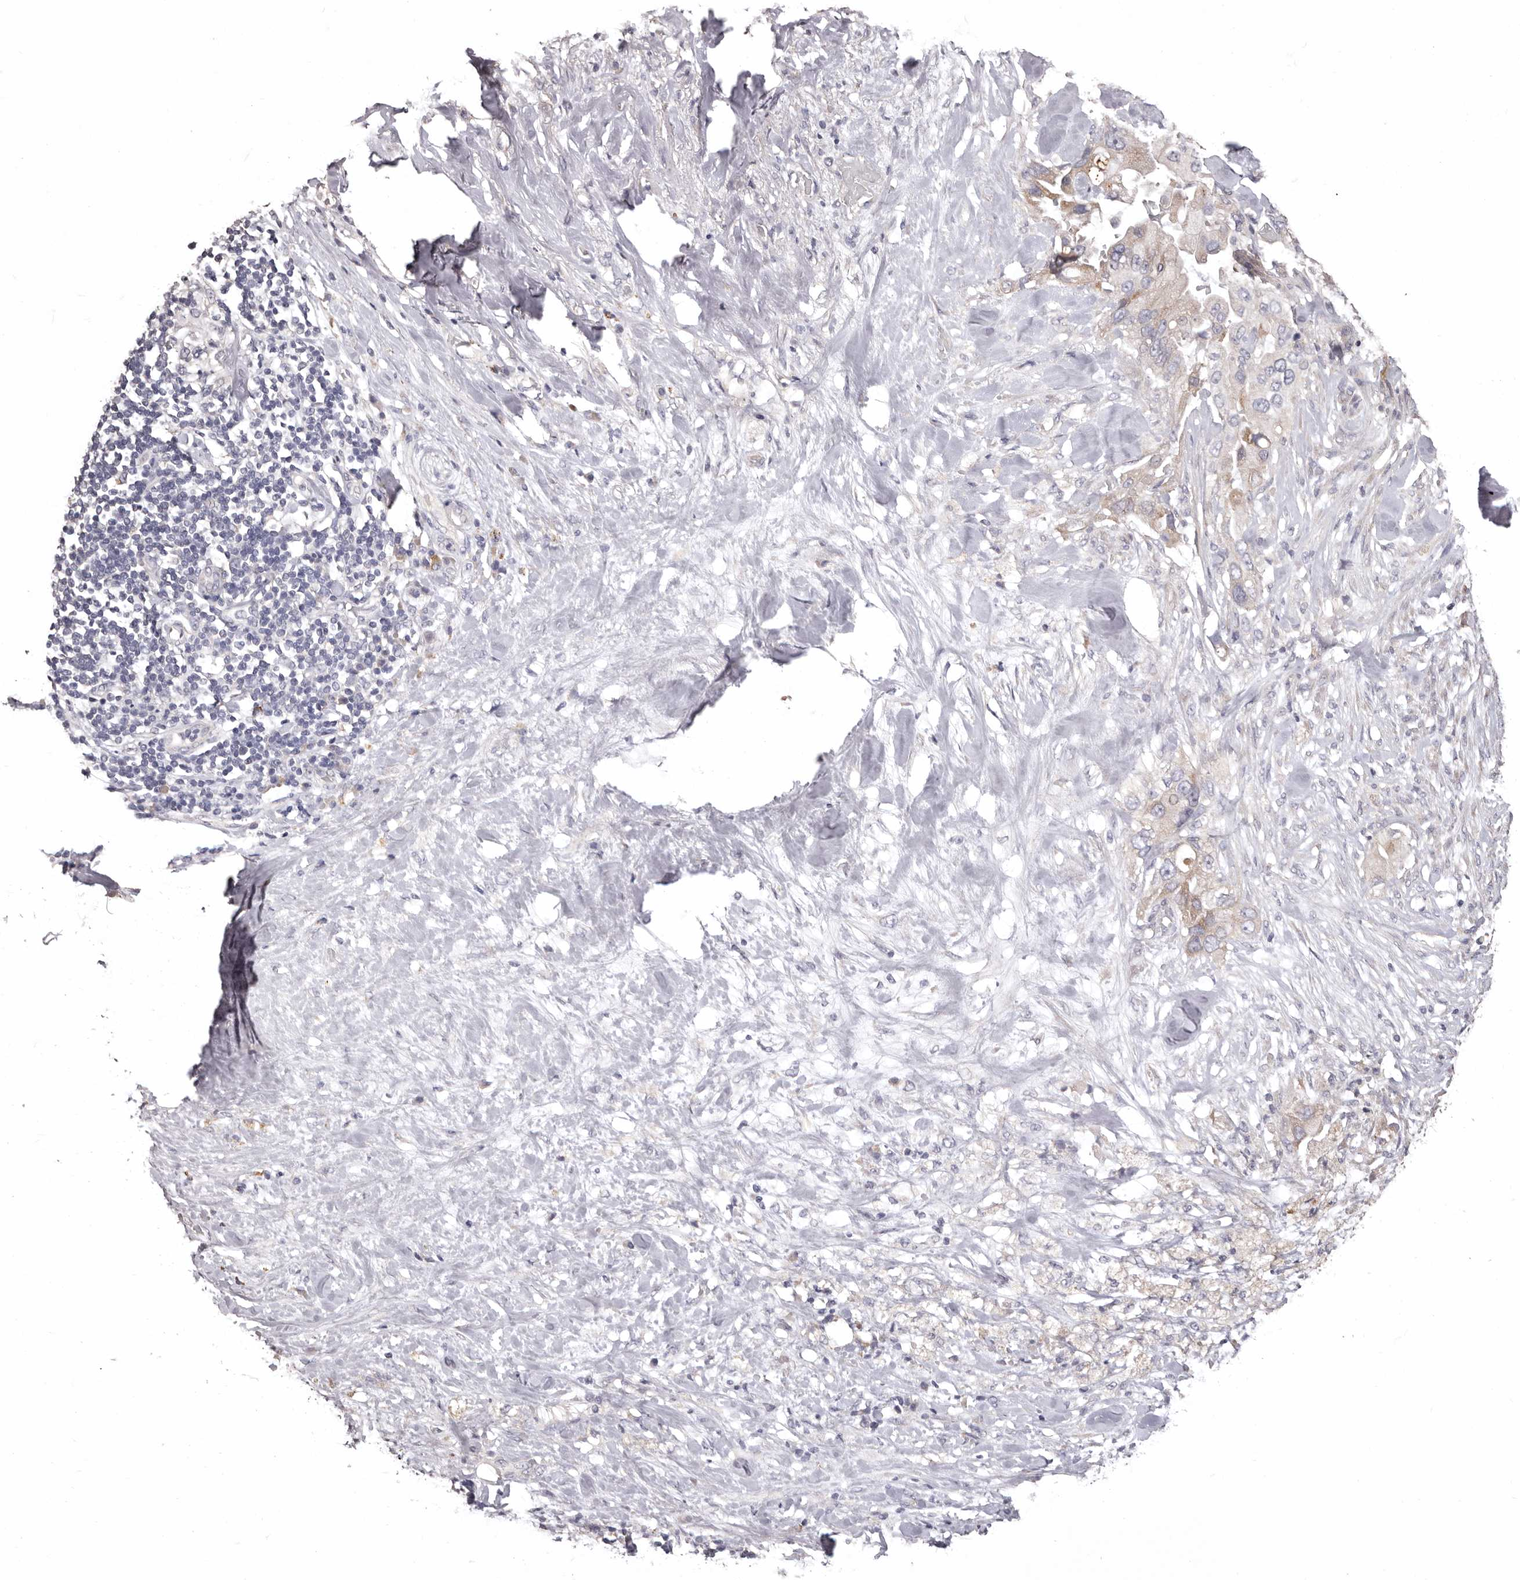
{"staining": {"intensity": "weak", "quantity": "25%-75%", "location": "cytoplasmic/membranous"}, "tissue": "pancreatic cancer", "cell_type": "Tumor cells", "image_type": "cancer", "snomed": [{"axis": "morphology", "description": "Inflammation, NOS"}, {"axis": "morphology", "description": "Adenocarcinoma, NOS"}, {"axis": "topography", "description": "Pancreas"}], "caption": "Protein staining demonstrates weak cytoplasmic/membranous expression in about 25%-75% of tumor cells in adenocarcinoma (pancreatic). The staining was performed using DAB (3,3'-diaminobenzidine), with brown indicating positive protein expression. Nuclei are stained blue with hematoxylin.", "gene": "ETNK1", "patient": {"sex": "female", "age": 56}}